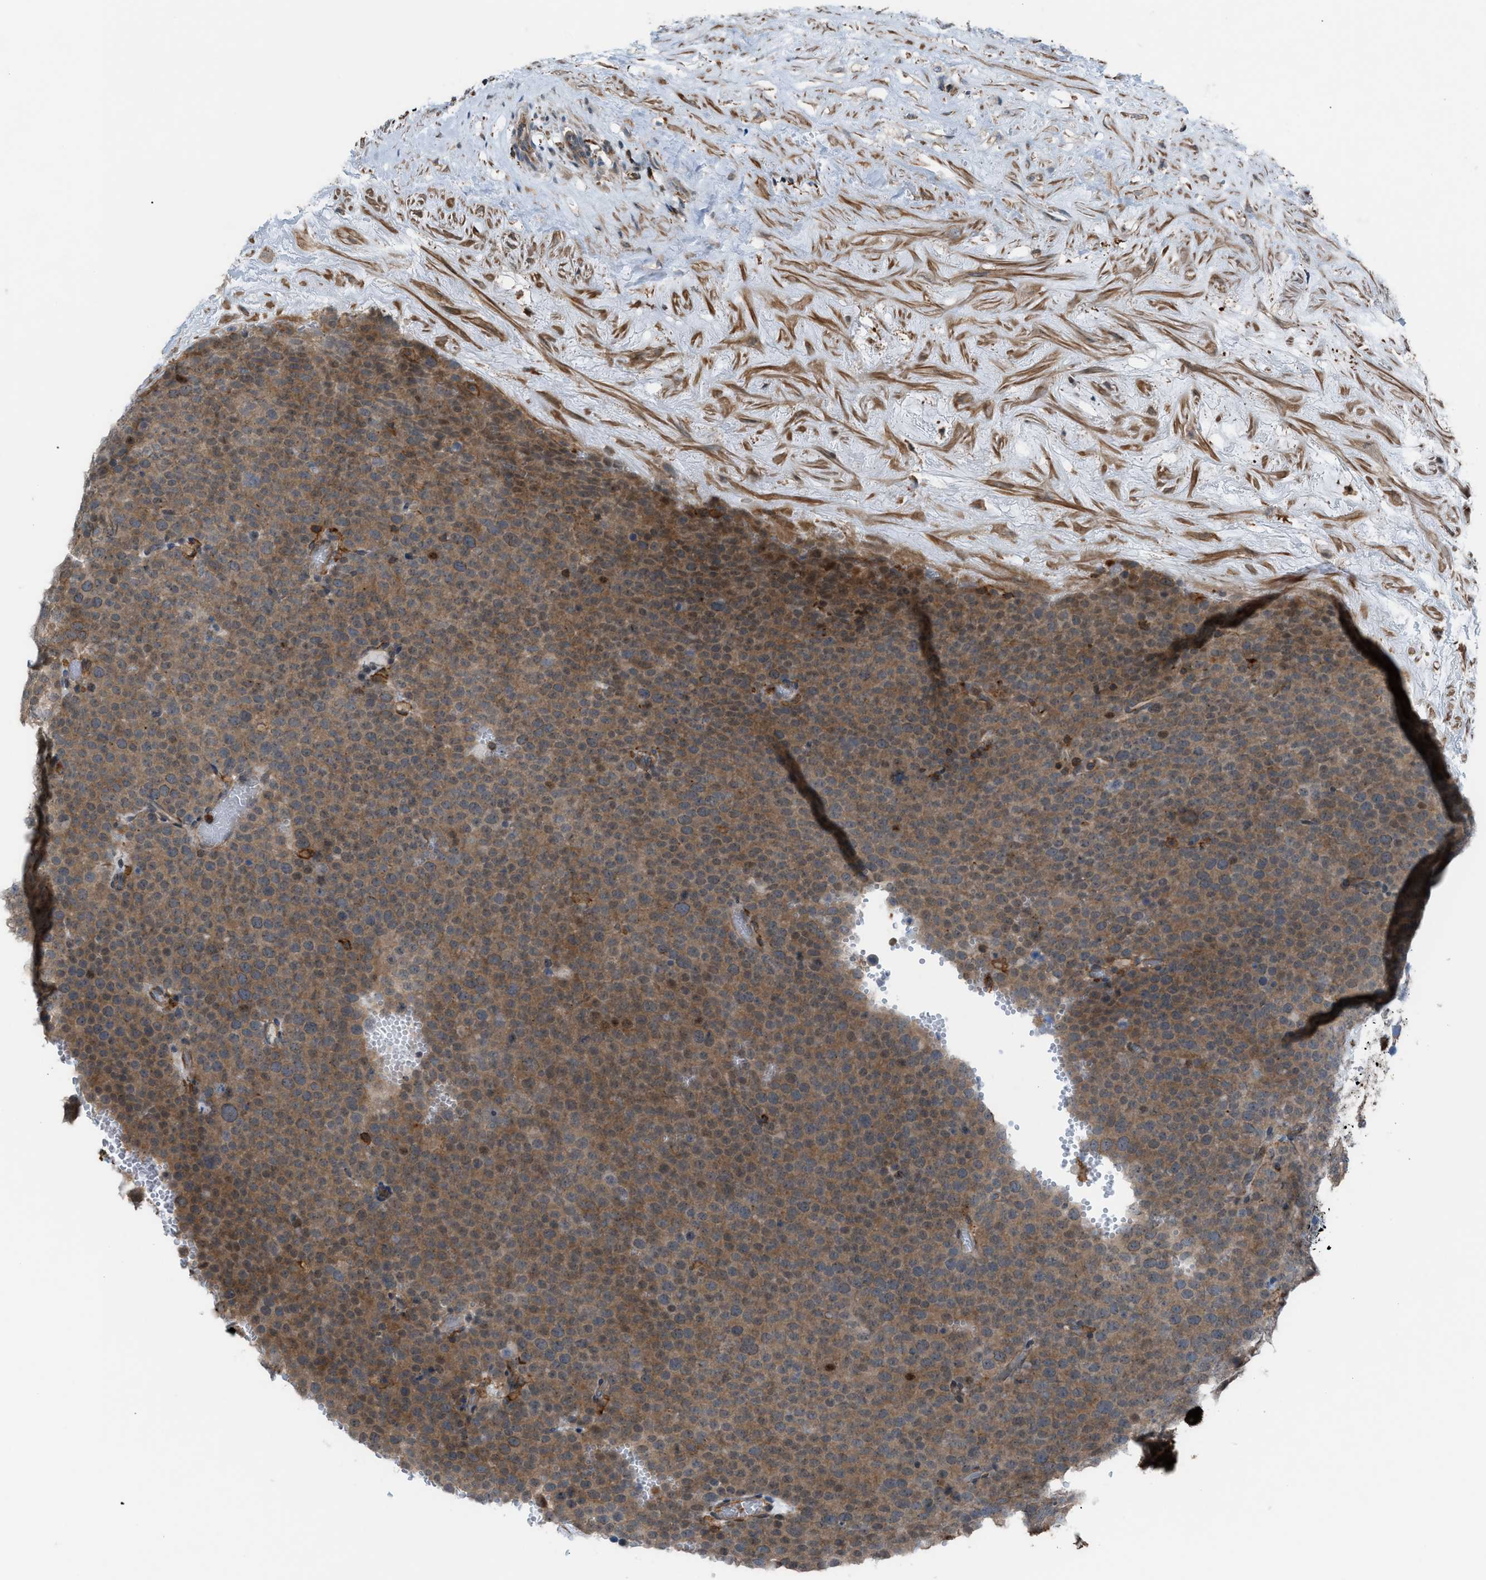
{"staining": {"intensity": "moderate", "quantity": ">75%", "location": "cytoplasmic/membranous"}, "tissue": "testis cancer", "cell_type": "Tumor cells", "image_type": "cancer", "snomed": [{"axis": "morphology", "description": "Normal tissue, NOS"}, {"axis": "morphology", "description": "Seminoma, NOS"}, {"axis": "topography", "description": "Testis"}], "caption": "Protein expression by immunohistochemistry reveals moderate cytoplasmic/membranous positivity in about >75% of tumor cells in testis cancer (seminoma).", "gene": "DYRK1A", "patient": {"sex": "male", "age": 71}}